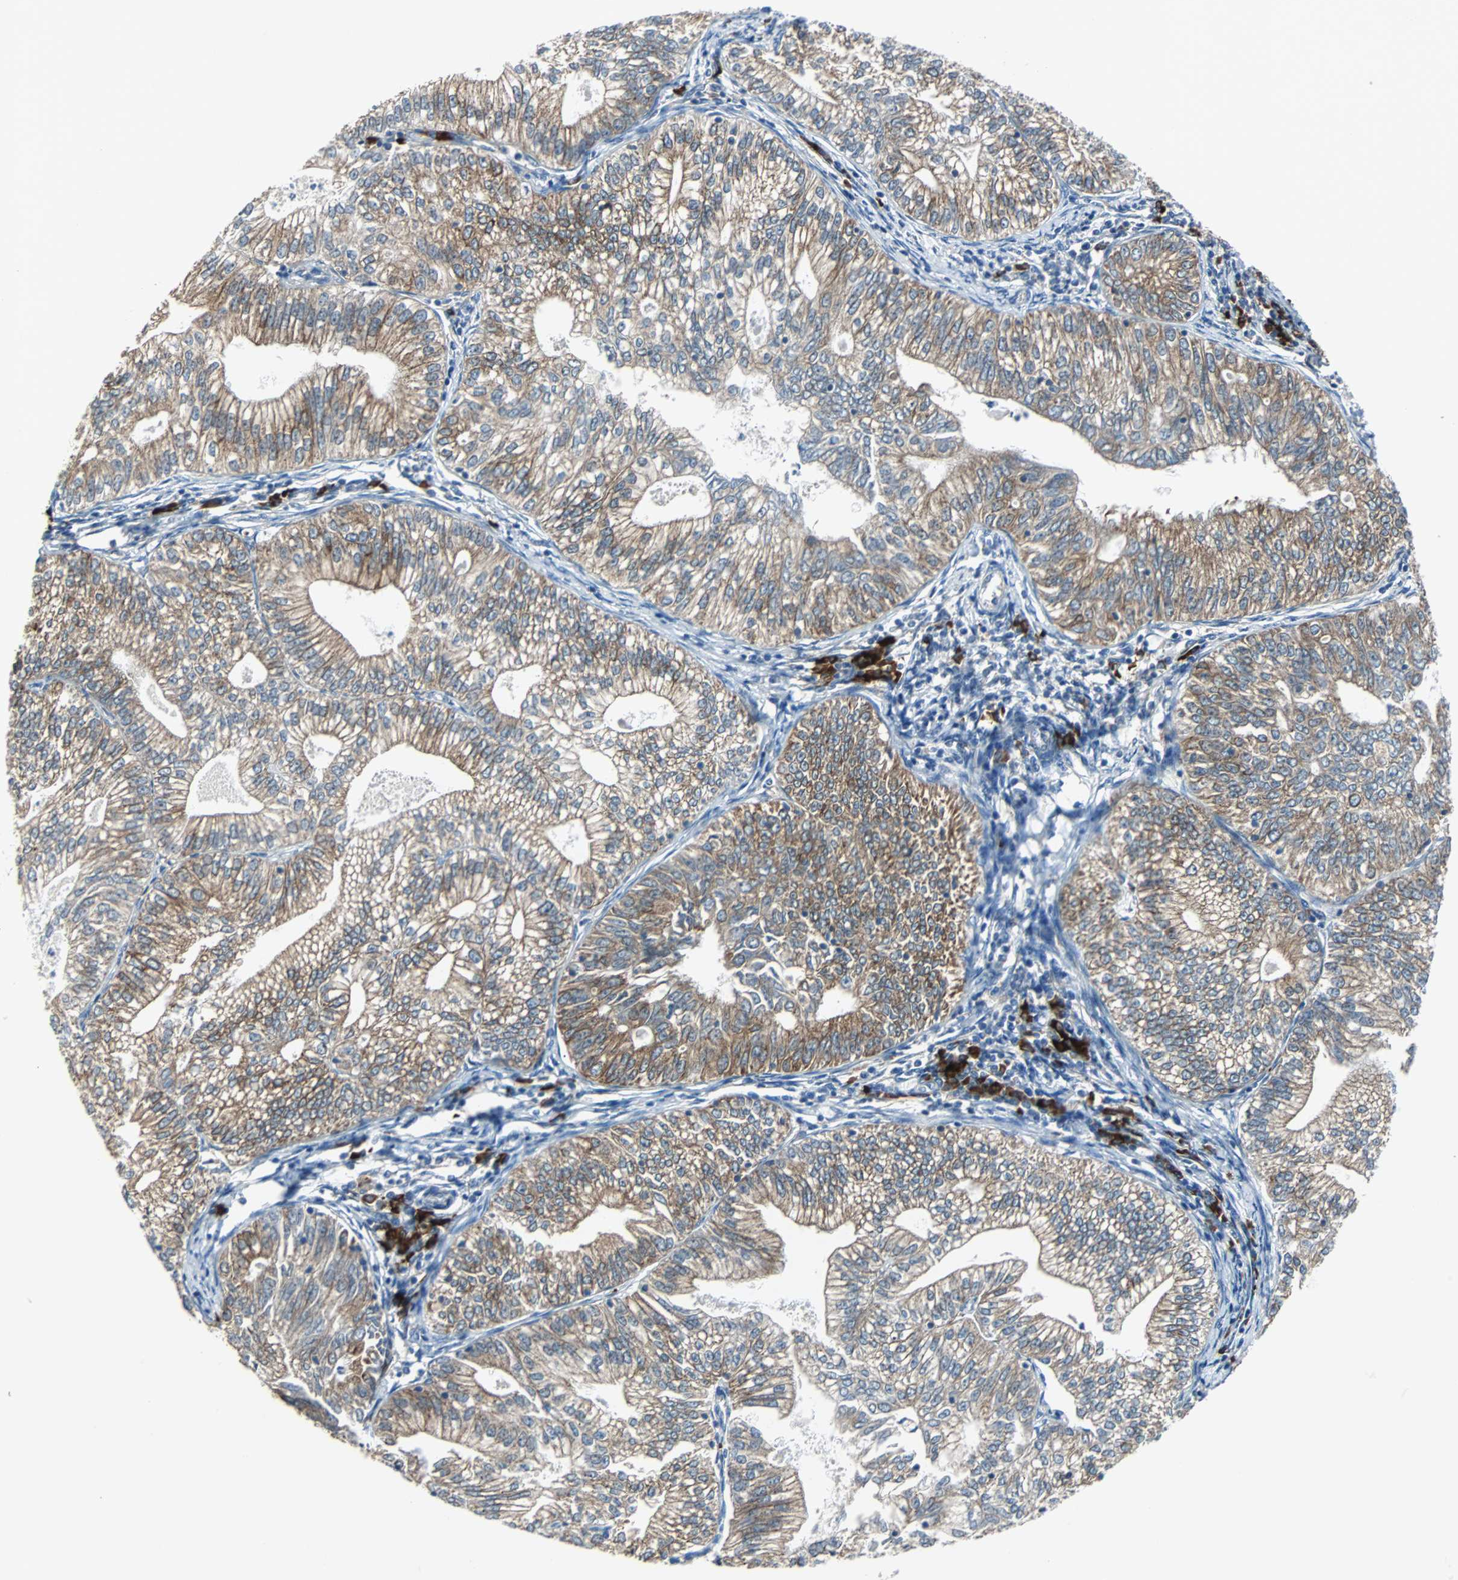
{"staining": {"intensity": "moderate", "quantity": "25%-75%", "location": "cytoplasmic/membranous"}, "tissue": "endometrial cancer", "cell_type": "Tumor cells", "image_type": "cancer", "snomed": [{"axis": "morphology", "description": "Adenocarcinoma, NOS"}, {"axis": "topography", "description": "Endometrium"}], "caption": "Adenocarcinoma (endometrial) tissue reveals moderate cytoplasmic/membranous expression in about 25%-75% of tumor cells", "gene": "PDIA4", "patient": {"sex": "female", "age": 69}}